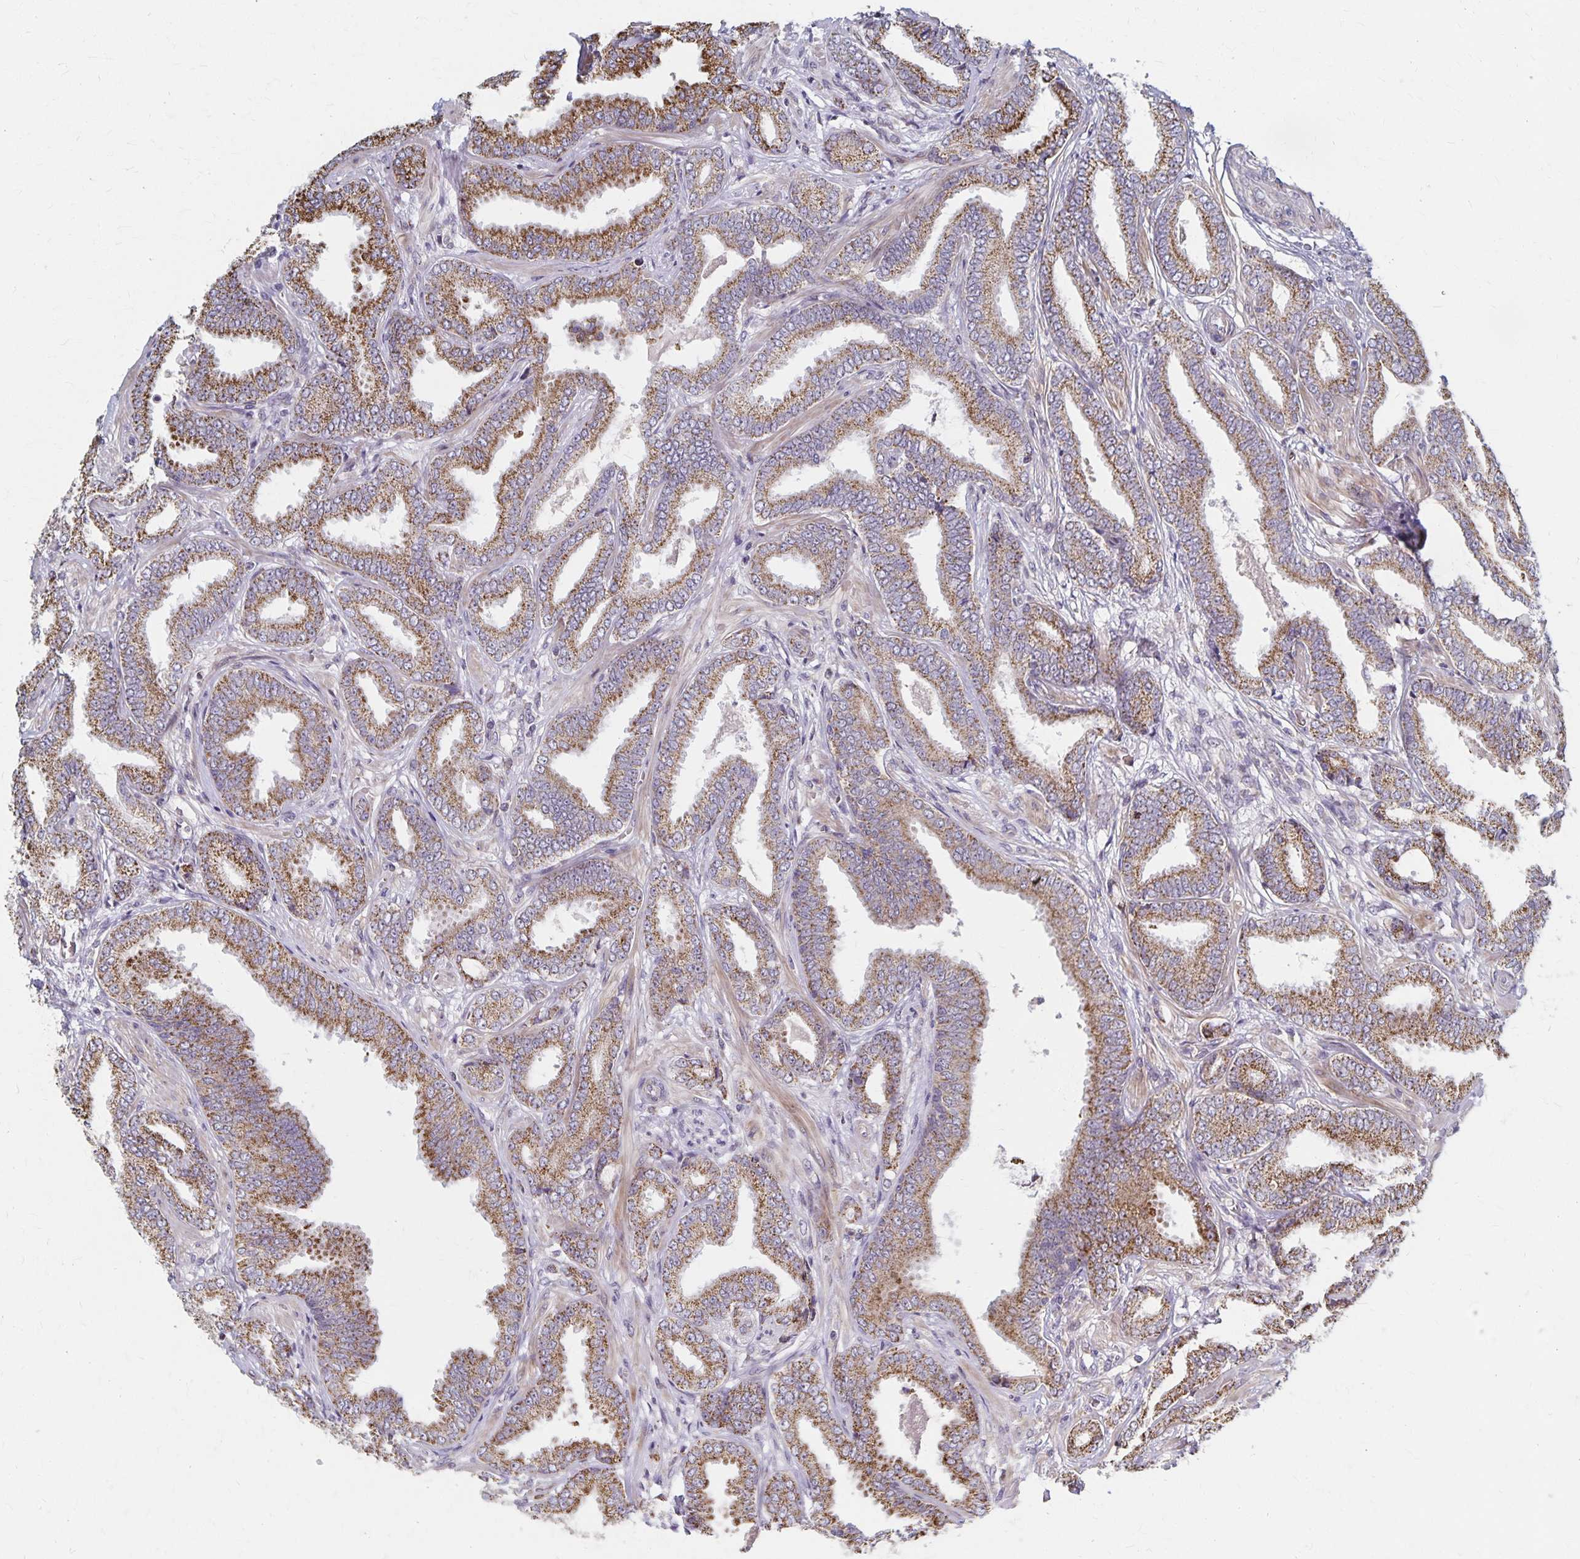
{"staining": {"intensity": "moderate", "quantity": ">75%", "location": "cytoplasmic/membranous"}, "tissue": "prostate cancer", "cell_type": "Tumor cells", "image_type": "cancer", "snomed": [{"axis": "morphology", "description": "Adenocarcinoma, Low grade"}, {"axis": "topography", "description": "Prostate"}], "caption": "Protein positivity by immunohistochemistry exhibits moderate cytoplasmic/membranous positivity in about >75% of tumor cells in prostate cancer.", "gene": "DYRK4", "patient": {"sex": "male", "age": 55}}